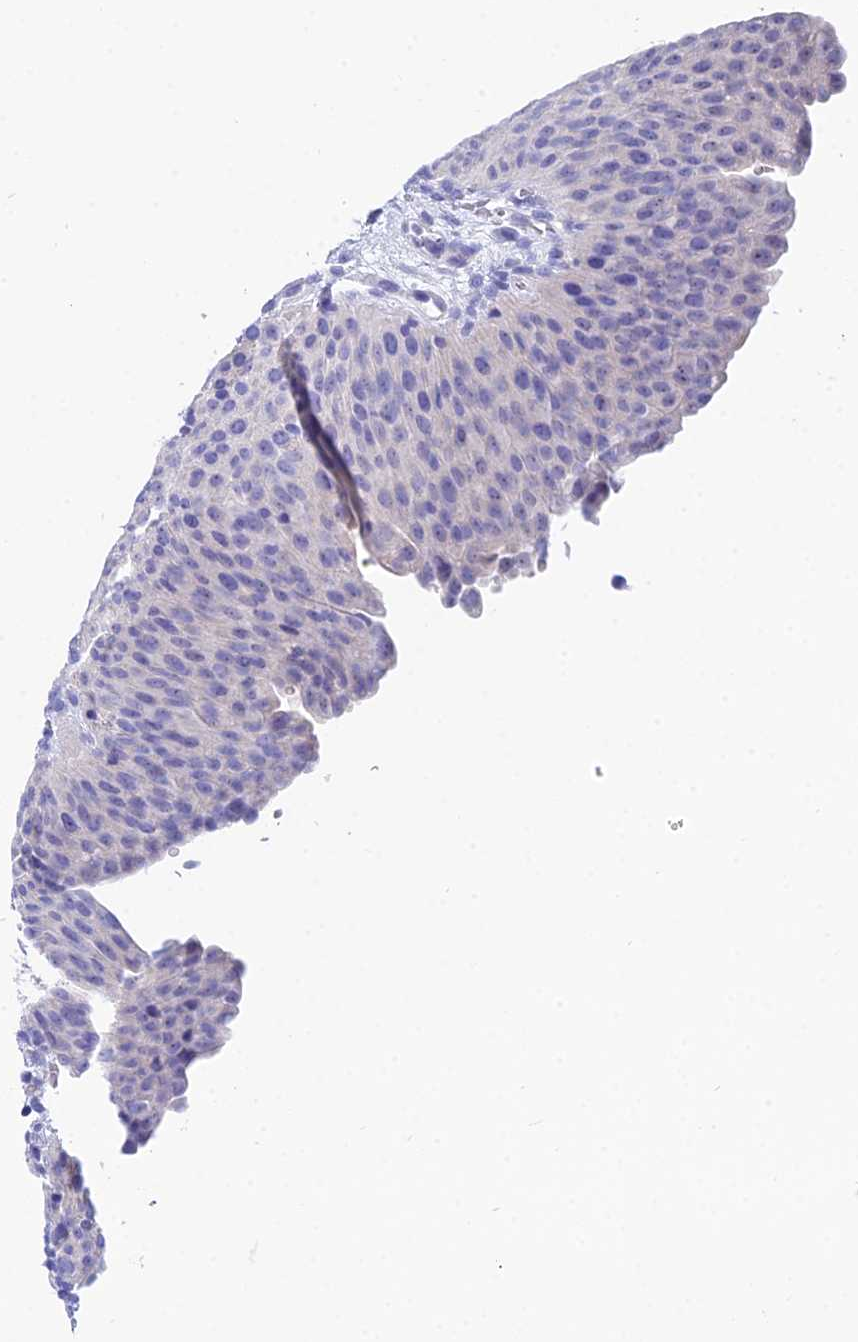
{"staining": {"intensity": "negative", "quantity": "none", "location": "none"}, "tissue": "urinary bladder", "cell_type": "Urothelial cells", "image_type": "normal", "snomed": [{"axis": "morphology", "description": "Normal tissue, NOS"}, {"axis": "morphology", "description": "Dysplasia, NOS"}, {"axis": "topography", "description": "Urinary bladder"}], "caption": "Immunohistochemistry (IHC) image of benign urinary bladder: urinary bladder stained with DAB demonstrates no significant protein positivity in urothelial cells.", "gene": "CEP41", "patient": {"sex": "male", "age": 35}}